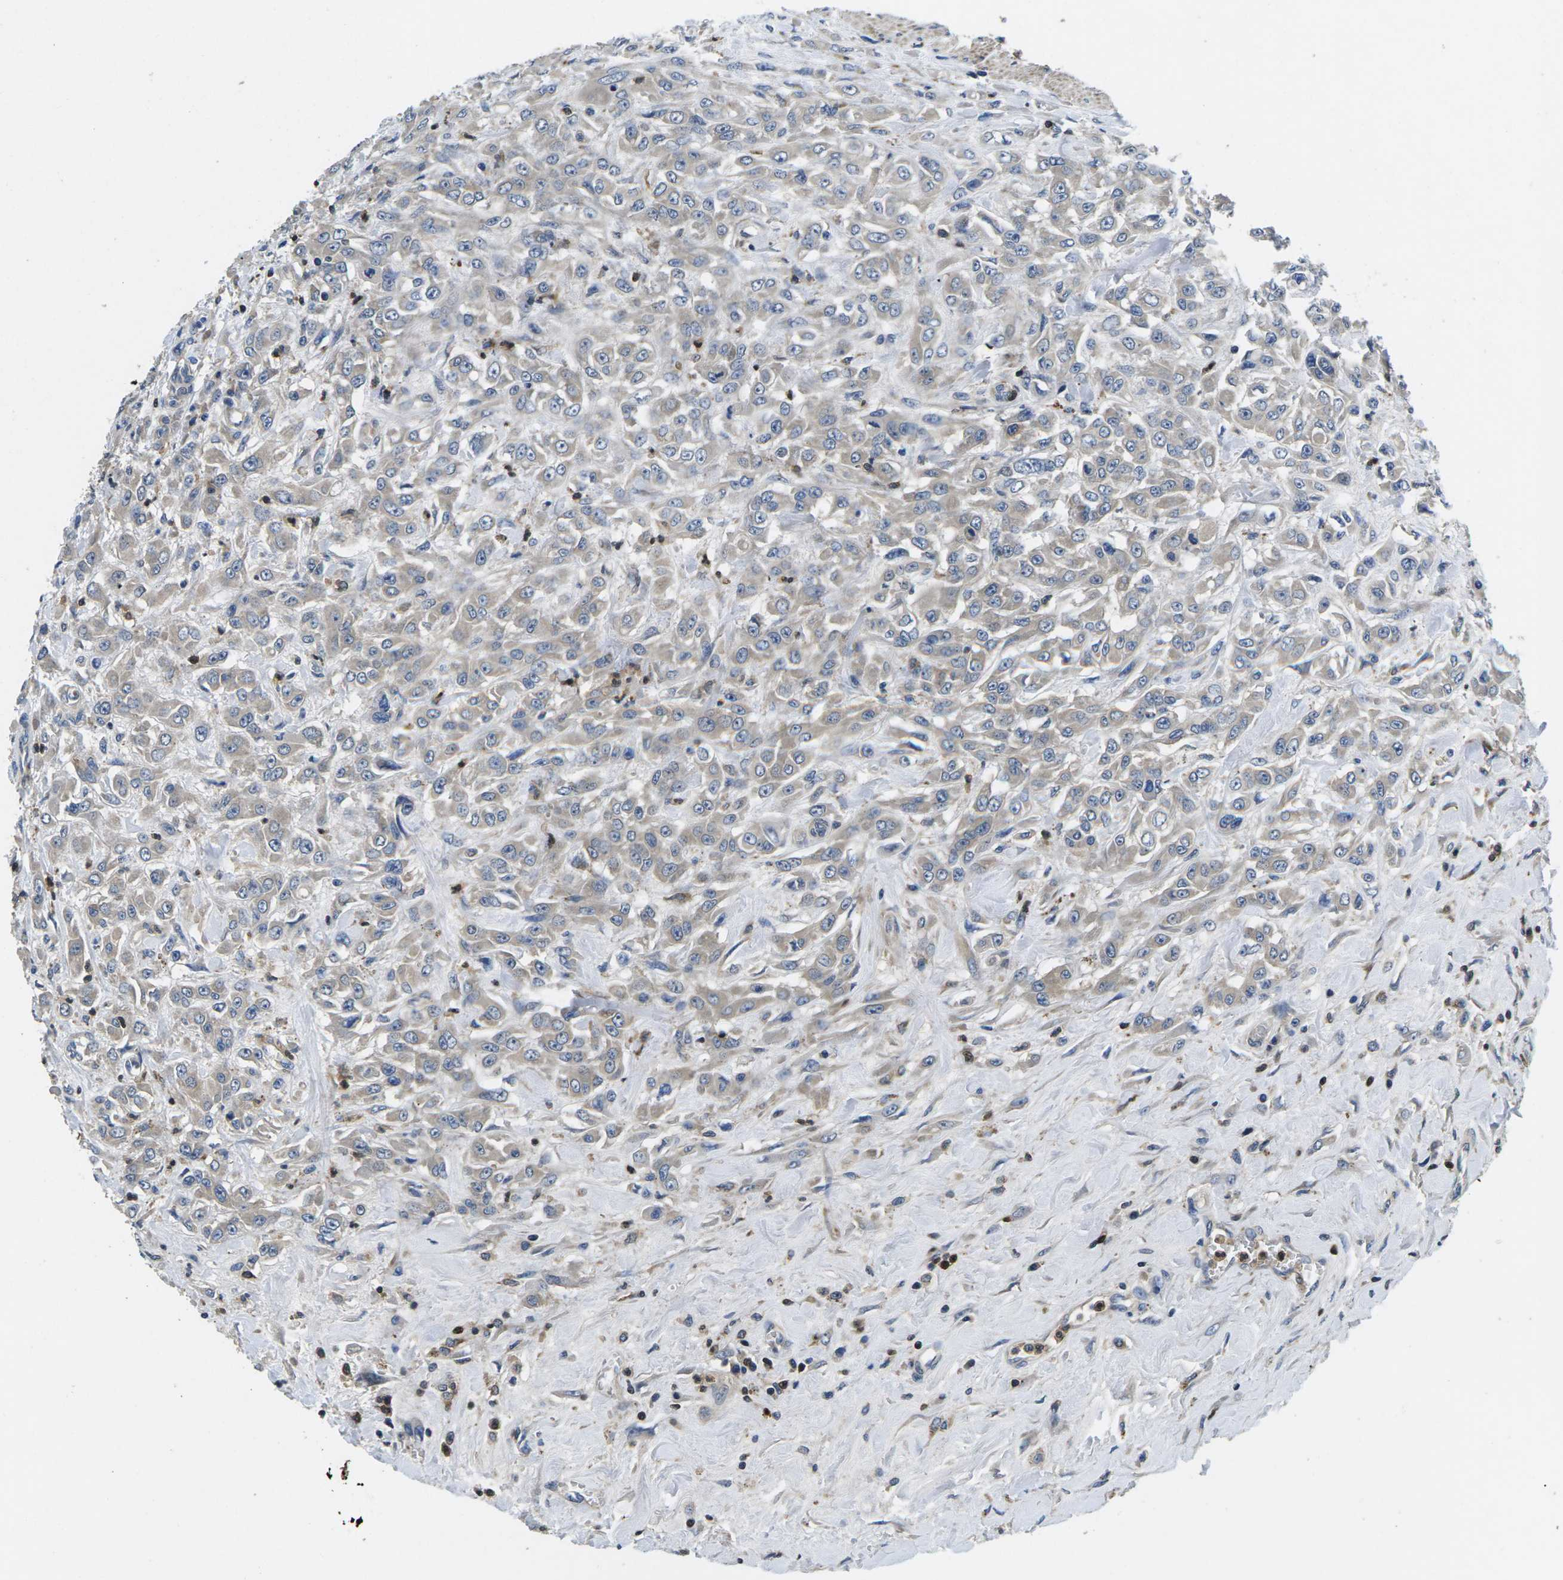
{"staining": {"intensity": "weak", "quantity": ">75%", "location": "cytoplasmic/membranous"}, "tissue": "urothelial cancer", "cell_type": "Tumor cells", "image_type": "cancer", "snomed": [{"axis": "morphology", "description": "Urothelial carcinoma, High grade"}, {"axis": "topography", "description": "Urinary bladder"}], "caption": "The image displays staining of urothelial cancer, revealing weak cytoplasmic/membranous protein staining (brown color) within tumor cells.", "gene": "PLCE1", "patient": {"sex": "male", "age": 46}}